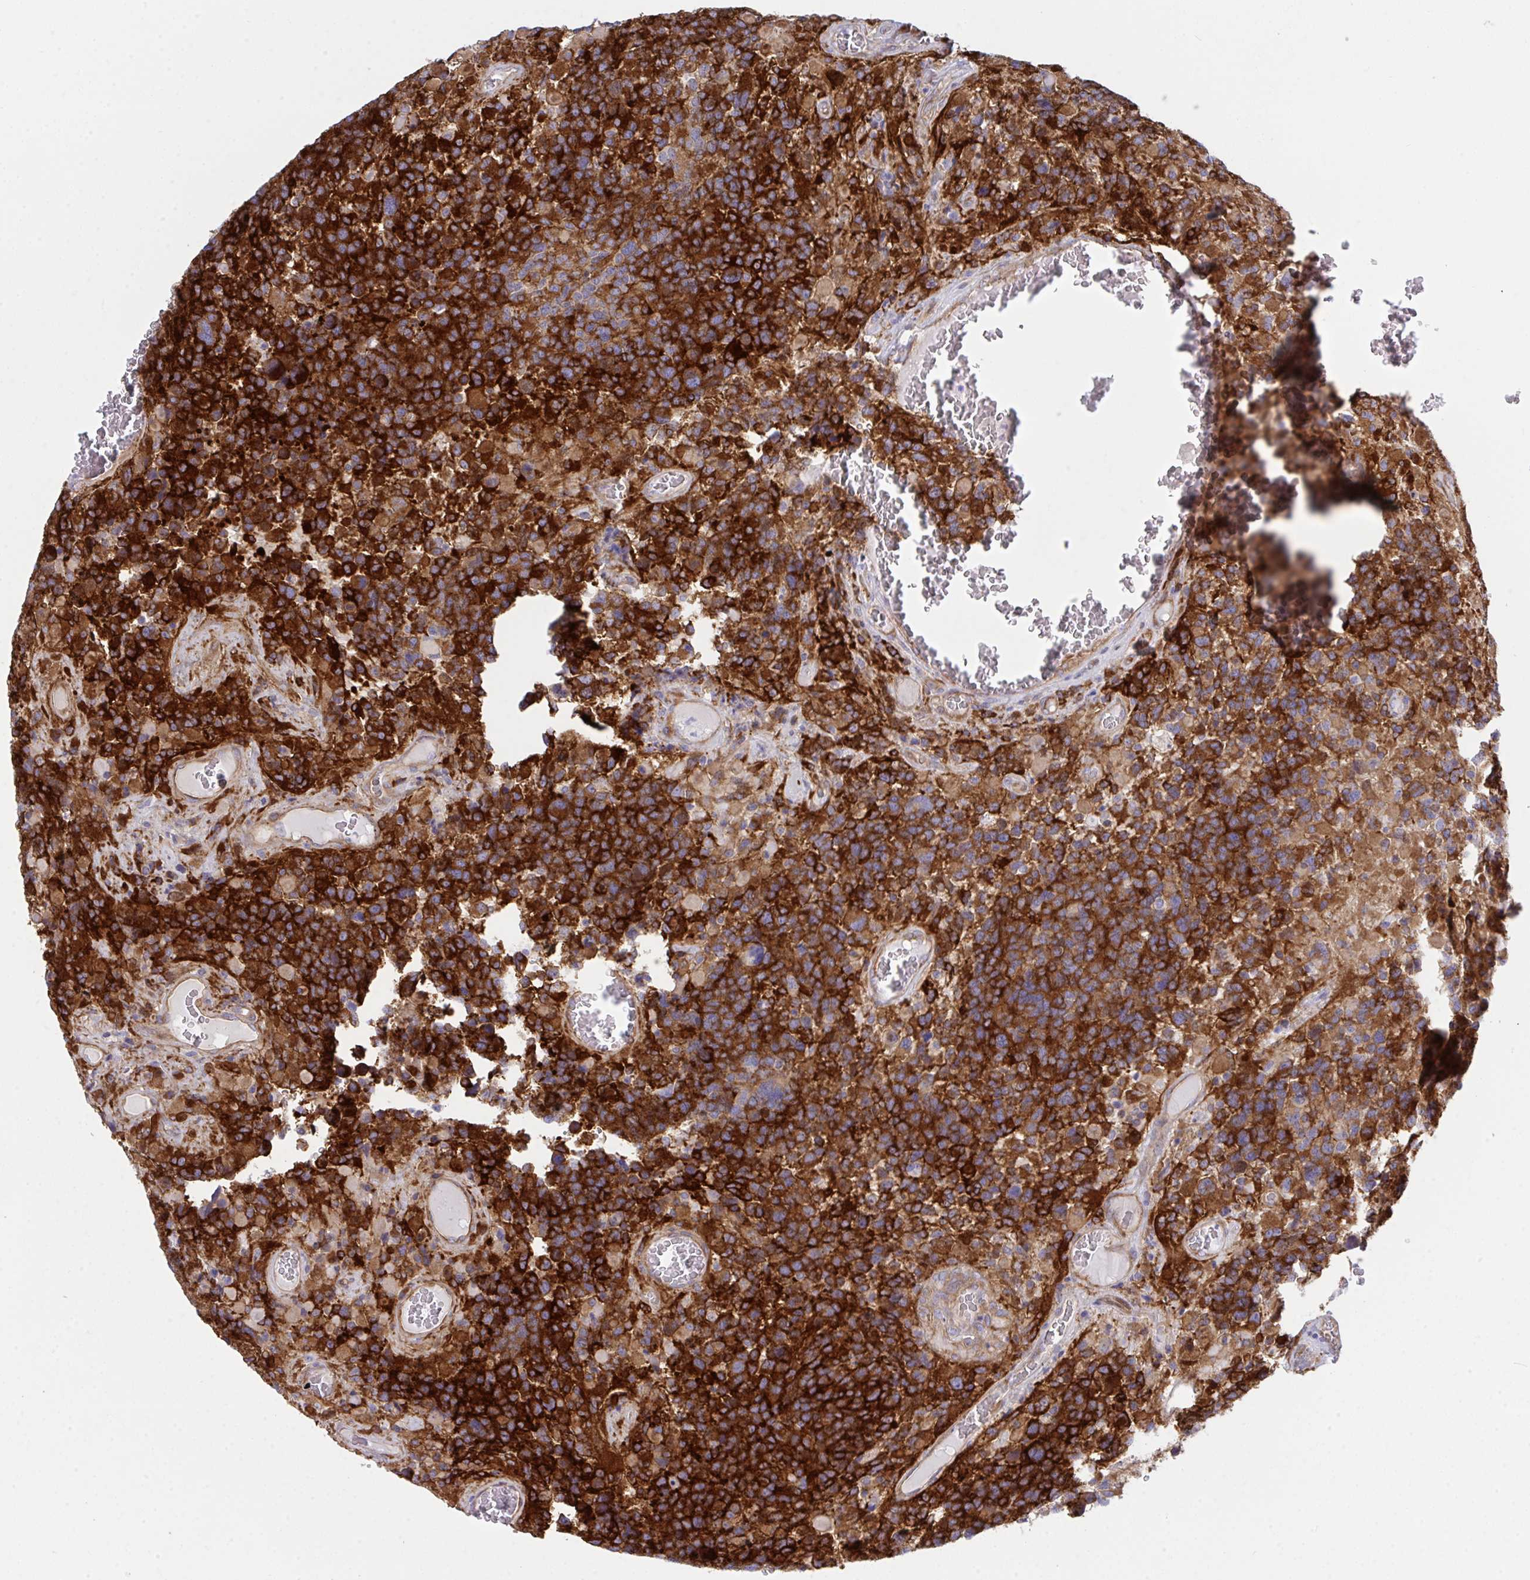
{"staining": {"intensity": "strong", "quantity": ">75%", "location": "cytoplasmic/membranous"}, "tissue": "glioma", "cell_type": "Tumor cells", "image_type": "cancer", "snomed": [{"axis": "morphology", "description": "Glioma, malignant, High grade"}, {"axis": "topography", "description": "Brain"}], "caption": "This histopathology image exhibits IHC staining of glioma, with high strong cytoplasmic/membranous staining in approximately >75% of tumor cells.", "gene": "GAB1", "patient": {"sex": "female", "age": 40}}